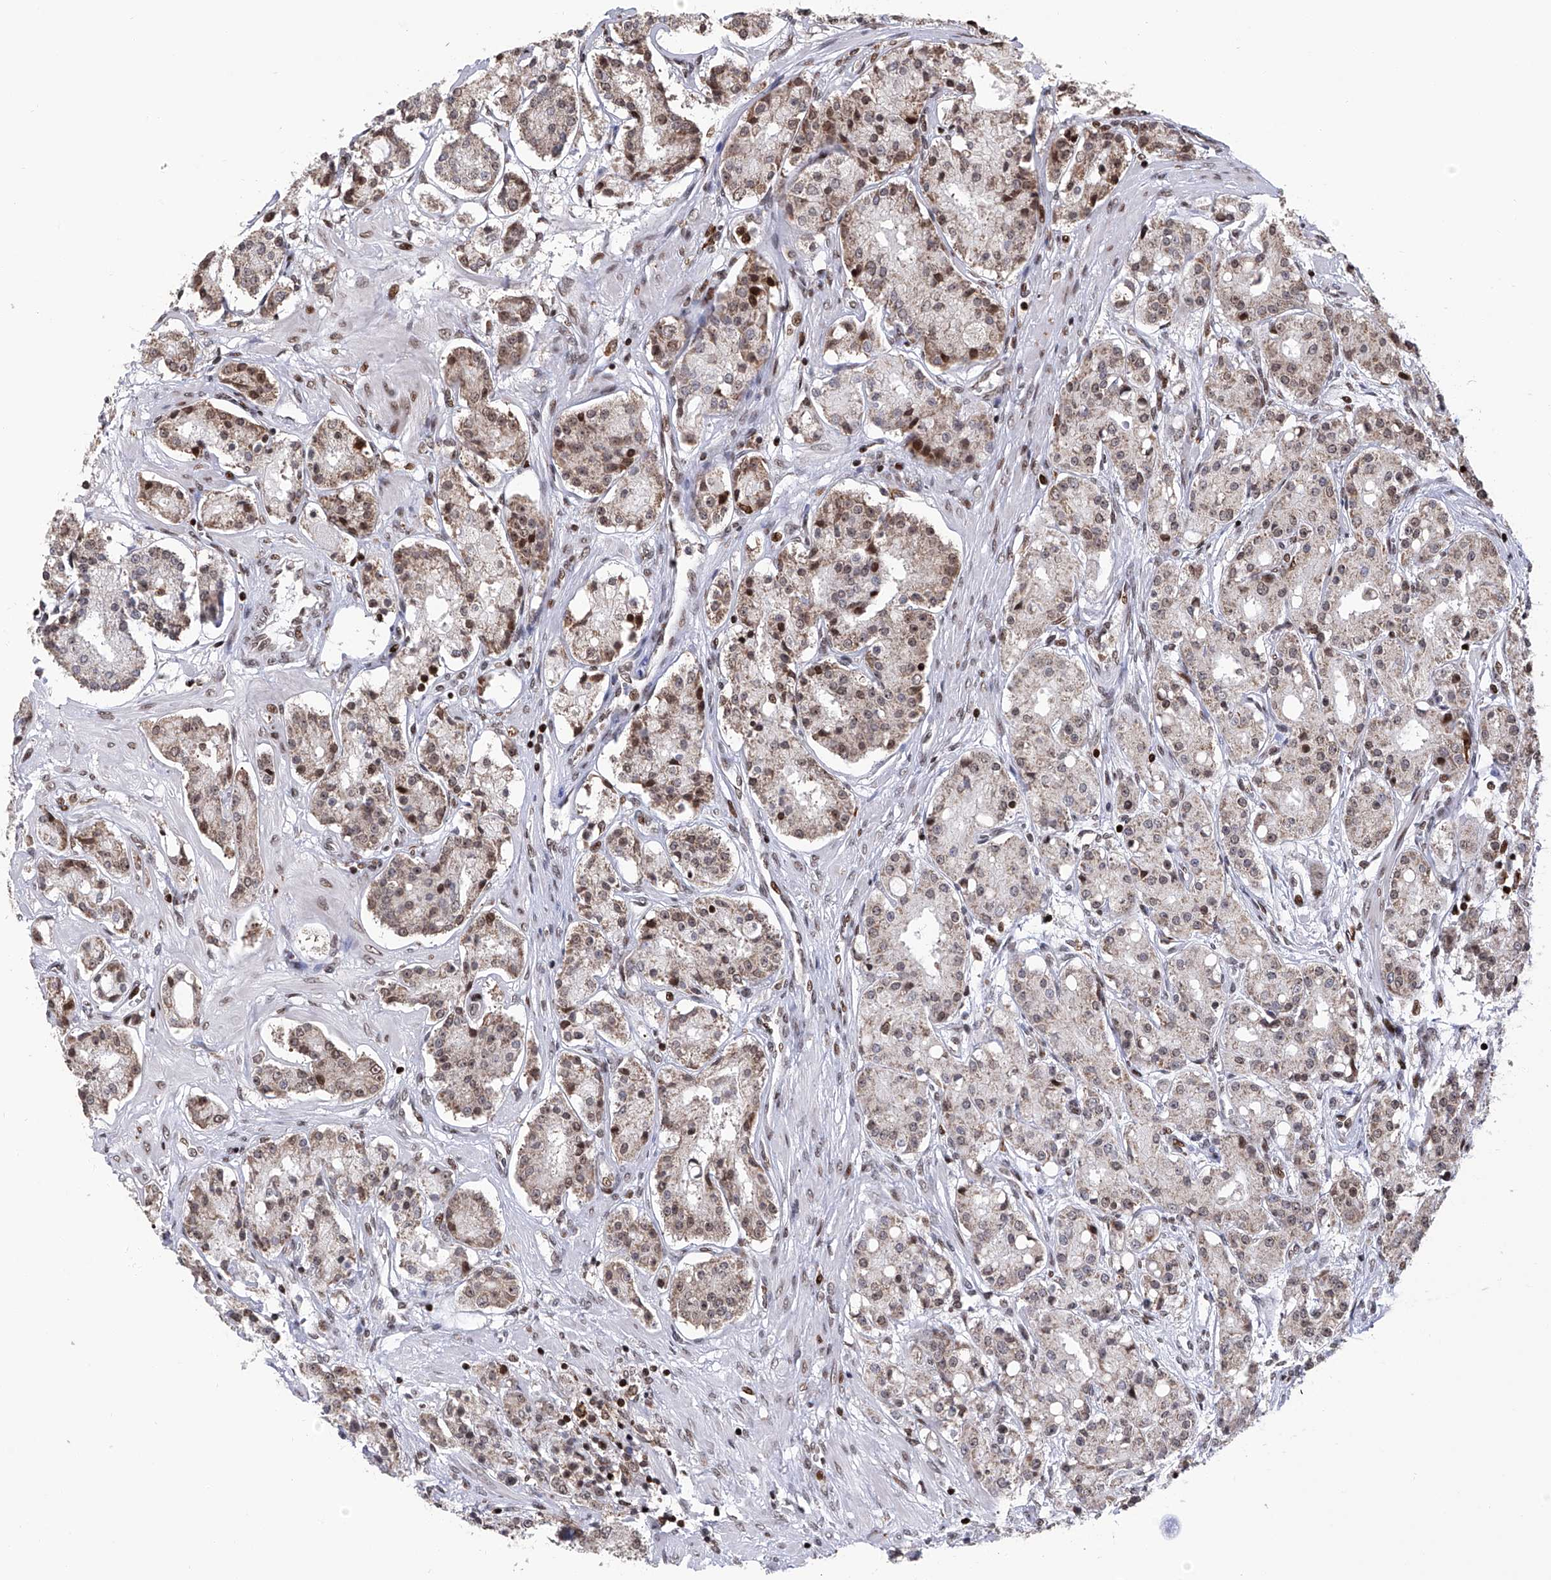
{"staining": {"intensity": "moderate", "quantity": "25%-75%", "location": "nuclear"}, "tissue": "prostate cancer", "cell_type": "Tumor cells", "image_type": "cancer", "snomed": [{"axis": "morphology", "description": "Adenocarcinoma, High grade"}, {"axis": "topography", "description": "Prostate"}], "caption": "Immunohistochemical staining of prostate cancer exhibits medium levels of moderate nuclear positivity in approximately 25%-75% of tumor cells. (brown staining indicates protein expression, while blue staining denotes nuclei).", "gene": "PAK1IP1", "patient": {"sex": "male", "age": 60}}